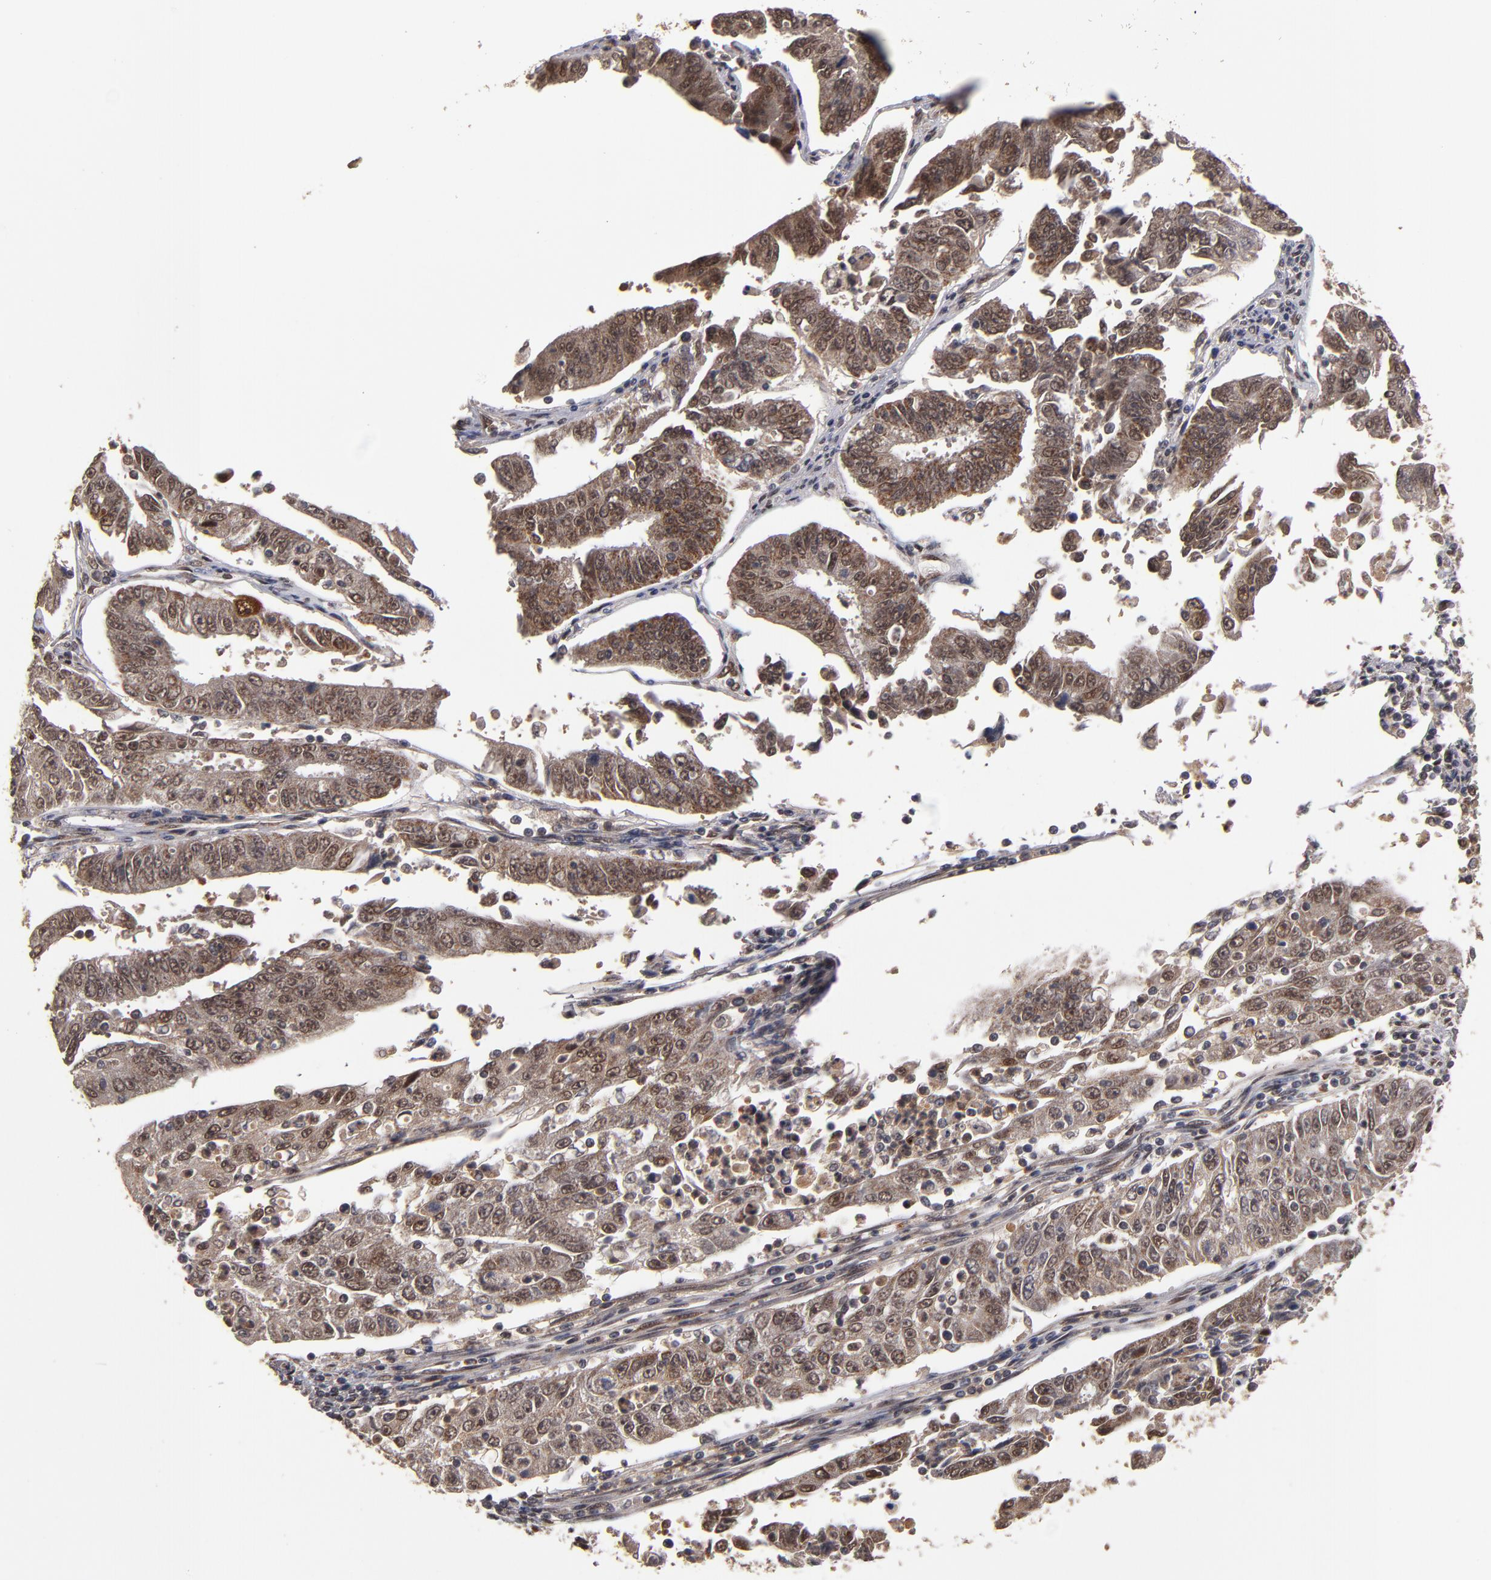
{"staining": {"intensity": "moderate", "quantity": ">75%", "location": "cytoplasmic/membranous"}, "tissue": "endometrial cancer", "cell_type": "Tumor cells", "image_type": "cancer", "snomed": [{"axis": "morphology", "description": "Adenocarcinoma, NOS"}, {"axis": "topography", "description": "Endometrium"}], "caption": "Endometrial cancer (adenocarcinoma) stained with immunohistochemistry demonstrates moderate cytoplasmic/membranous expression in approximately >75% of tumor cells.", "gene": "CUL5", "patient": {"sex": "female", "age": 42}}